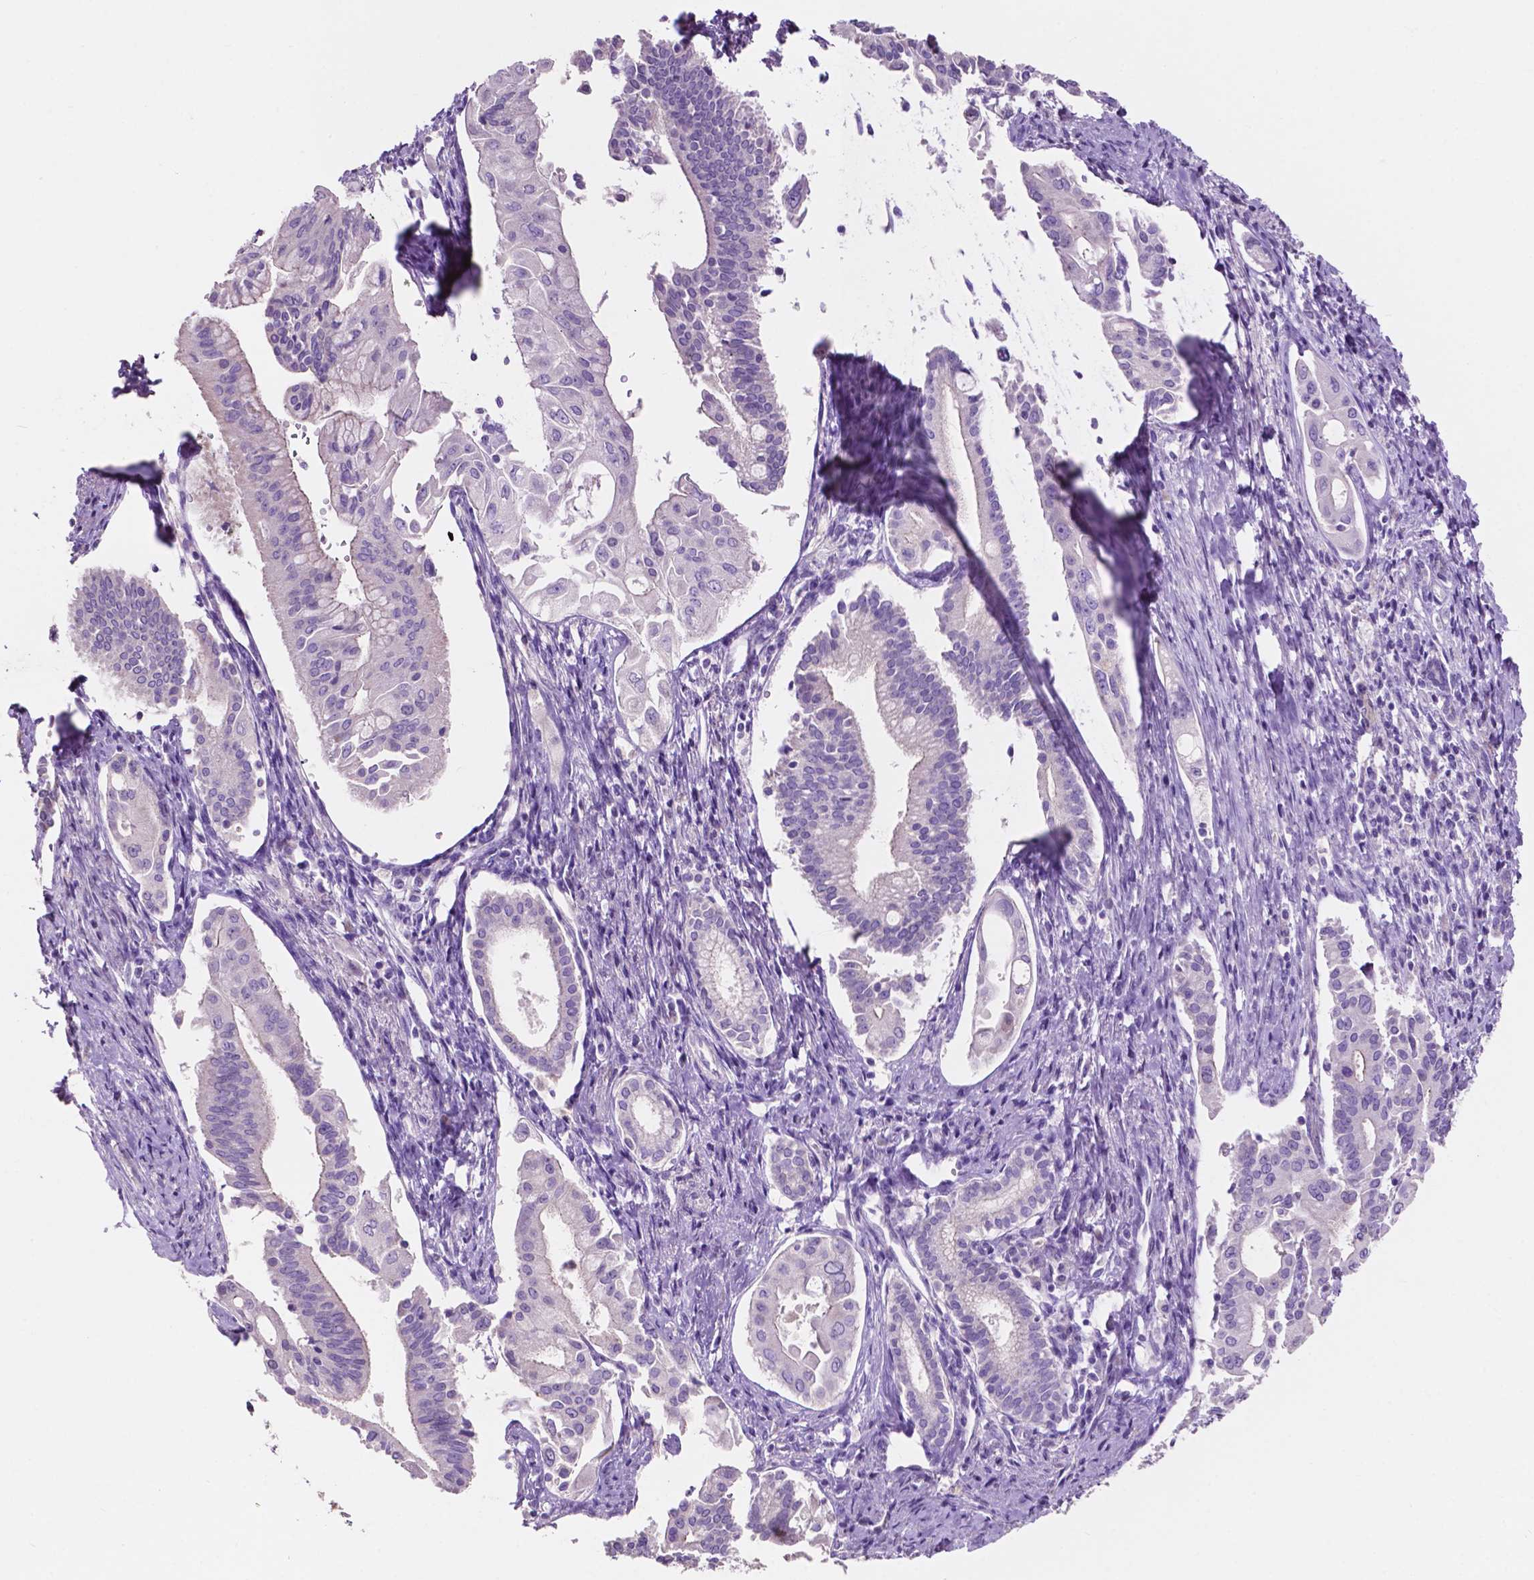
{"staining": {"intensity": "negative", "quantity": "none", "location": "none"}, "tissue": "pancreatic cancer", "cell_type": "Tumor cells", "image_type": "cancer", "snomed": [{"axis": "morphology", "description": "Adenocarcinoma, NOS"}, {"axis": "topography", "description": "Pancreas"}], "caption": "Immunohistochemistry photomicrograph of neoplastic tissue: pancreatic cancer stained with DAB (3,3'-diaminobenzidine) reveals no significant protein expression in tumor cells.", "gene": "CLDN17", "patient": {"sex": "female", "age": 68}}